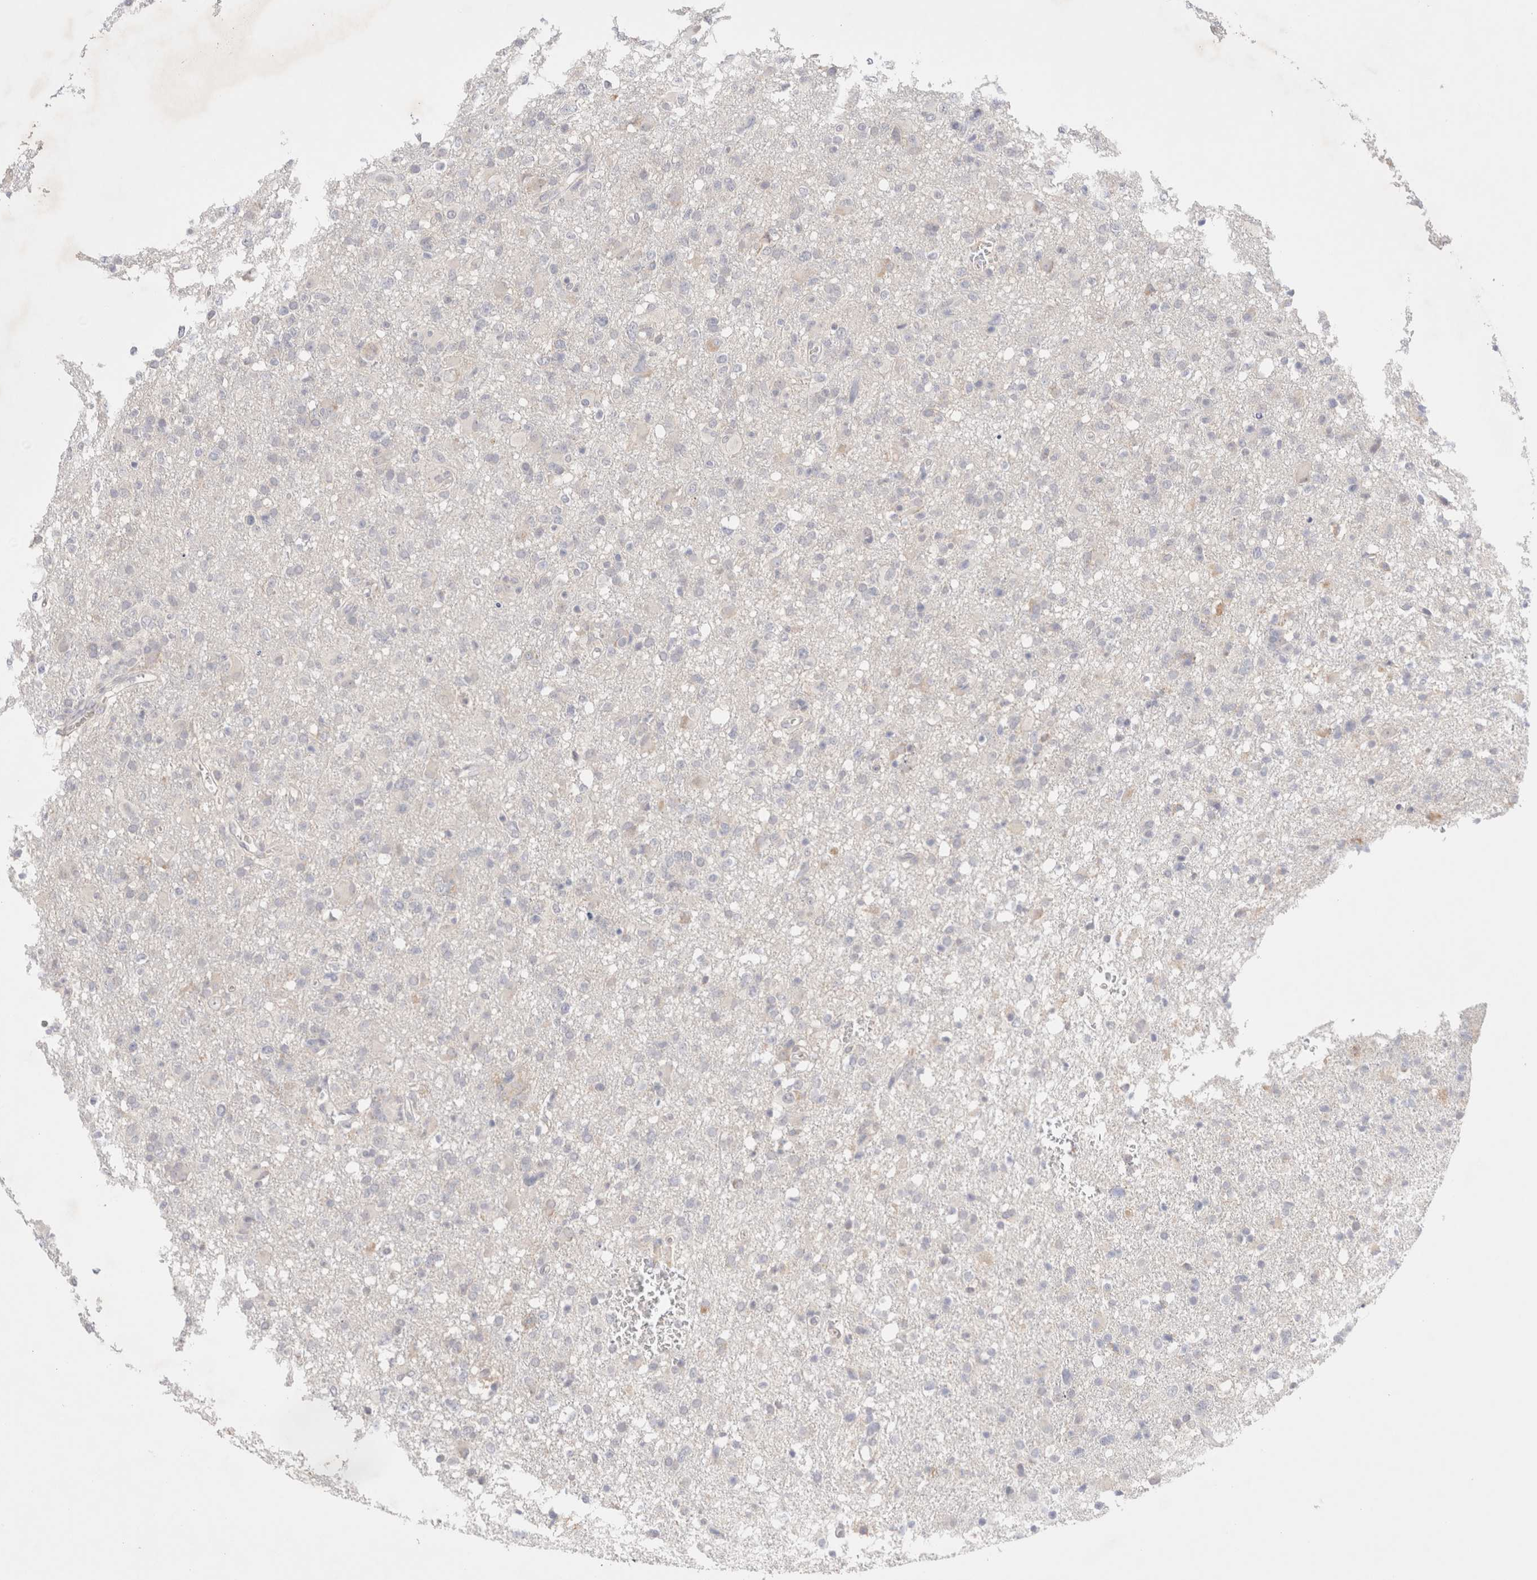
{"staining": {"intensity": "negative", "quantity": "none", "location": "none"}, "tissue": "glioma", "cell_type": "Tumor cells", "image_type": "cancer", "snomed": [{"axis": "morphology", "description": "Glioma, malignant, High grade"}, {"axis": "topography", "description": "Brain"}], "caption": "An immunohistochemistry image of glioma is shown. There is no staining in tumor cells of glioma.", "gene": "SPATA20", "patient": {"sex": "female", "age": 57}}